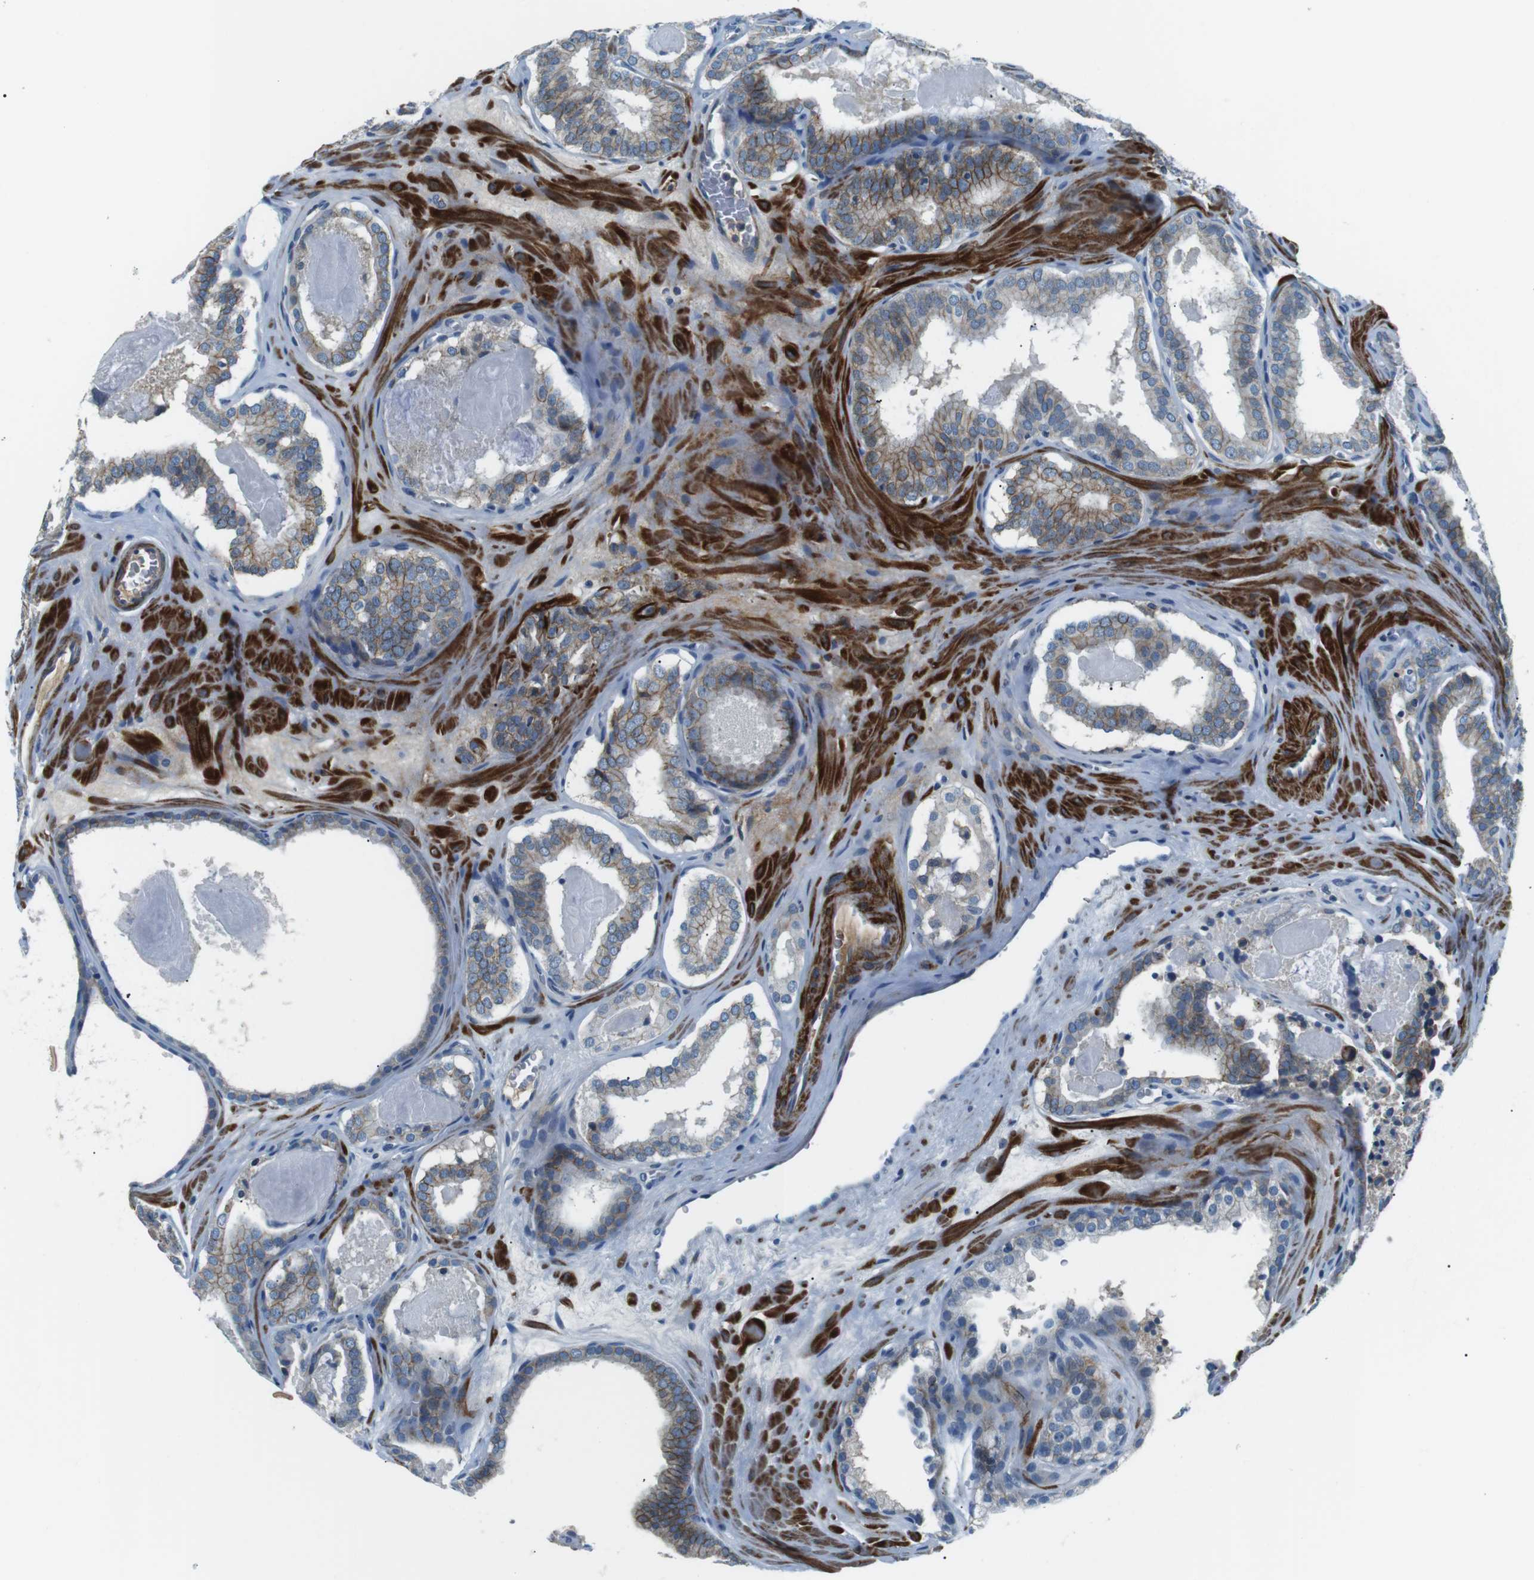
{"staining": {"intensity": "weak", "quantity": "25%-75%", "location": "cytoplasmic/membranous"}, "tissue": "prostate cancer", "cell_type": "Tumor cells", "image_type": "cancer", "snomed": [{"axis": "morphology", "description": "Adenocarcinoma, High grade"}, {"axis": "topography", "description": "Prostate"}], "caption": "Immunohistochemical staining of human prostate cancer exhibits weak cytoplasmic/membranous protein positivity in about 25%-75% of tumor cells.", "gene": "ARVCF", "patient": {"sex": "male", "age": 60}}